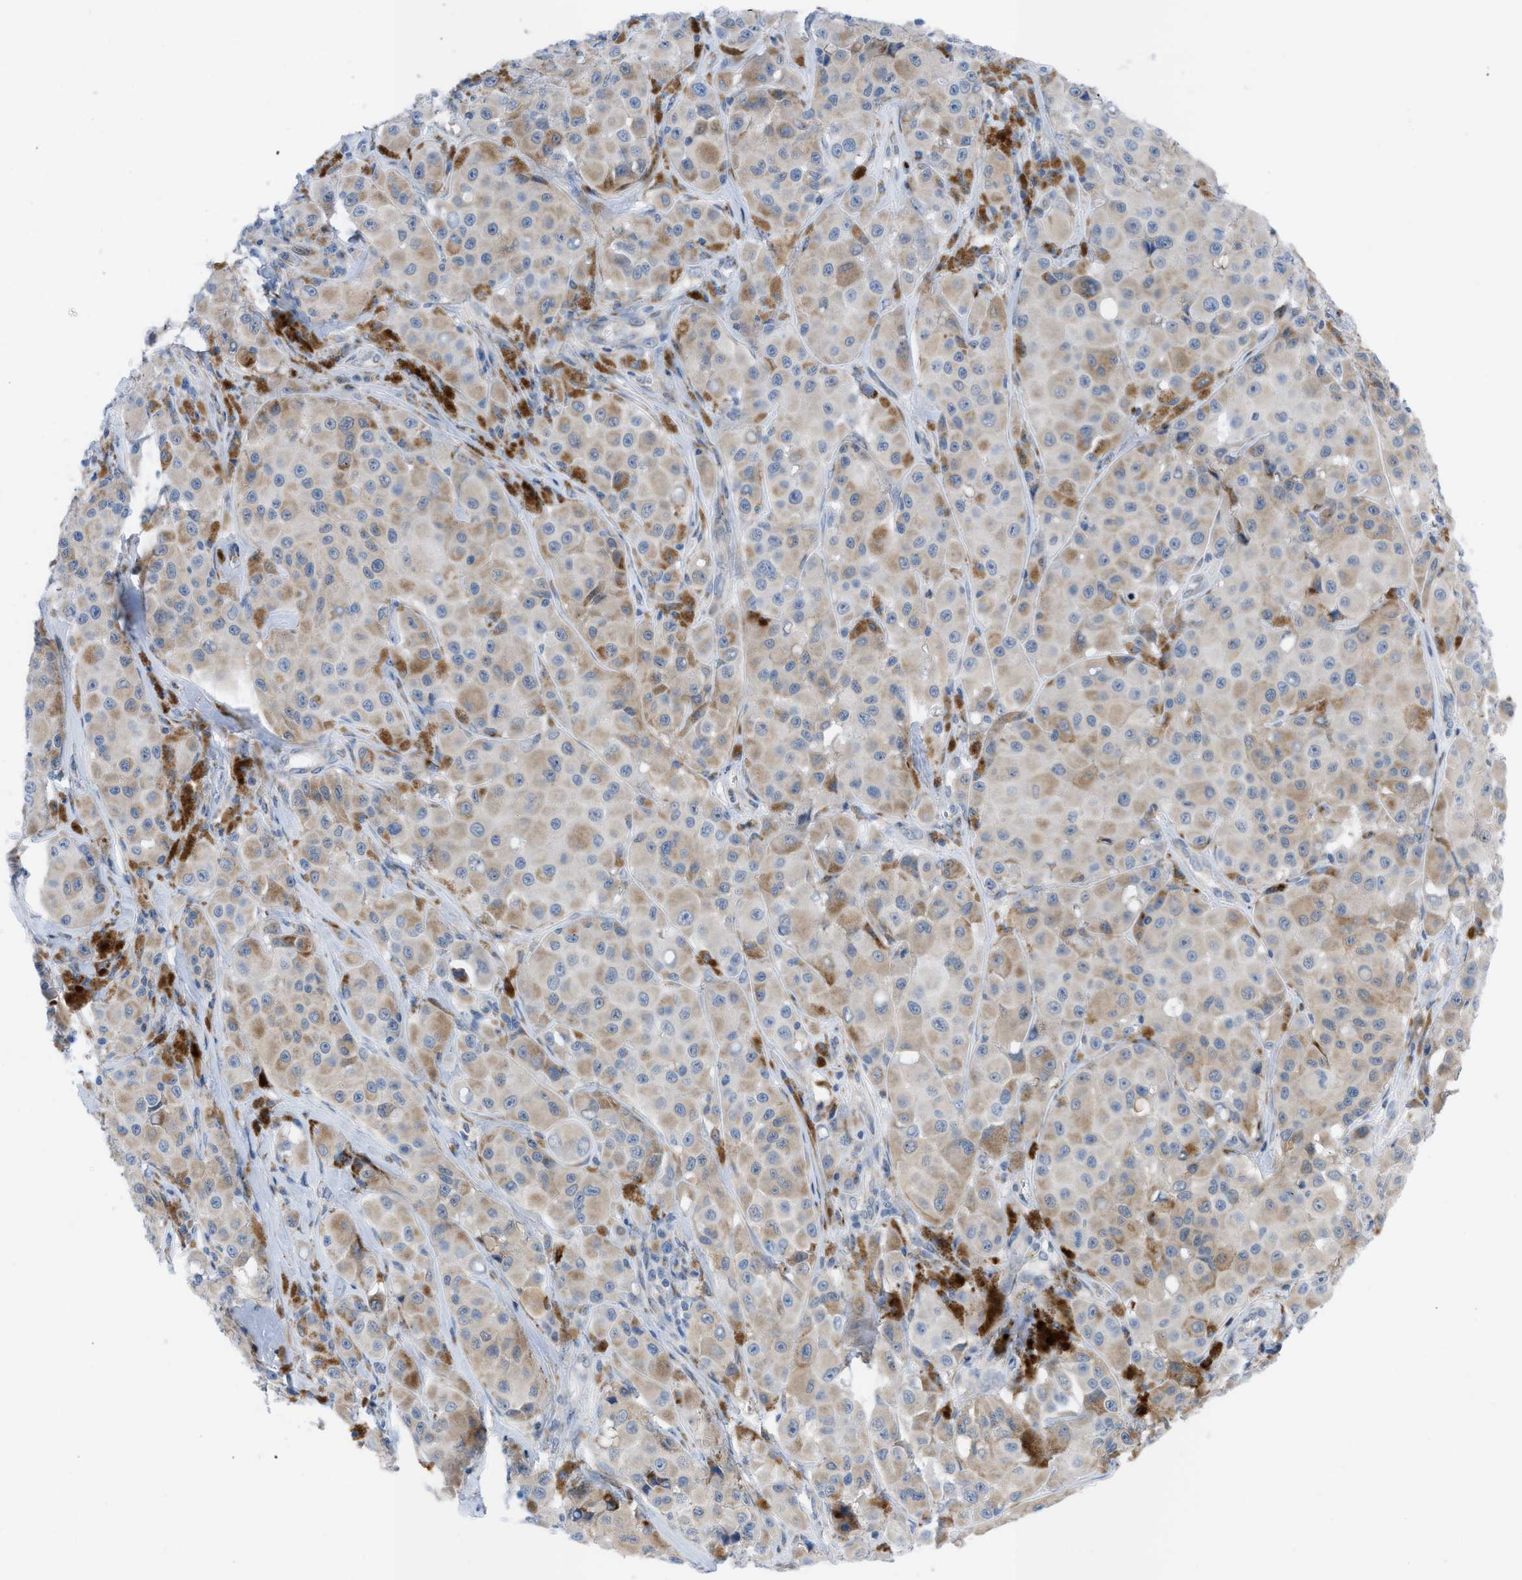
{"staining": {"intensity": "weak", "quantity": ">75%", "location": "cytoplasmic/membranous"}, "tissue": "melanoma", "cell_type": "Tumor cells", "image_type": "cancer", "snomed": [{"axis": "morphology", "description": "Malignant melanoma, NOS"}, {"axis": "topography", "description": "Skin"}], "caption": "Tumor cells exhibit low levels of weak cytoplasmic/membranous staining in about >75% of cells in human malignant melanoma. (Stains: DAB in brown, nuclei in blue, Microscopy: brightfield microscopy at high magnification).", "gene": "RBBP9", "patient": {"sex": "male", "age": 84}}